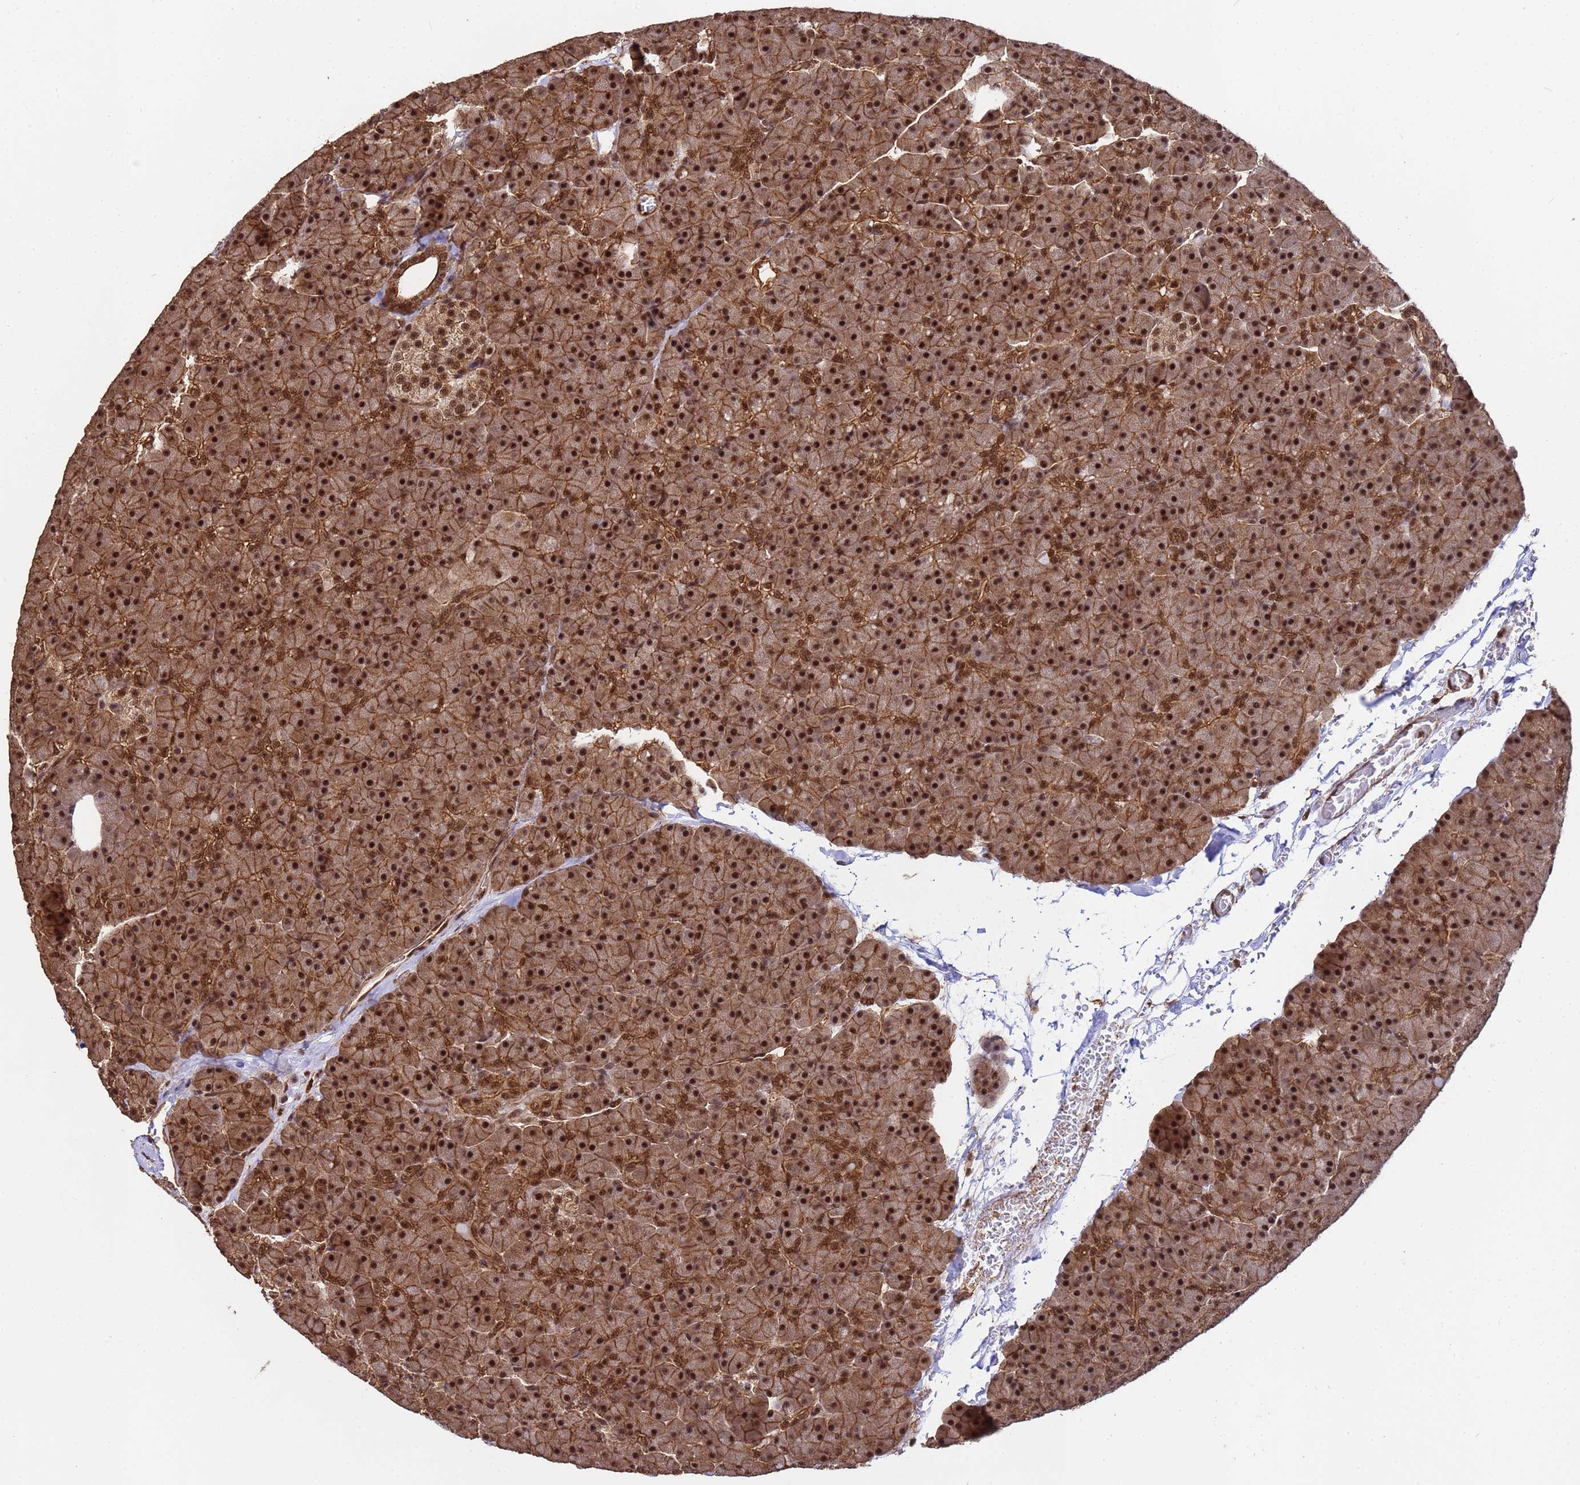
{"staining": {"intensity": "strong", "quantity": ">75%", "location": "cytoplasmic/membranous,nuclear"}, "tissue": "pancreas", "cell_type": "Exocrine glandular cells", "image_type": "normal", "snomed": [{"axis": "morphology", "description": "Normal tissue, NOS"}, {"axis": "topography", "description": "Pancreas"}], "caption": "The micrograph exhibits immunohistochemical staining of unremarkable pancreas. There is strong cytoplasmic/membranous,nuclear positivity is present in approximately >75% of exocrine glandular cells.", "gene": "SYF2", "patient": {"sex": "male", "age": 36}}